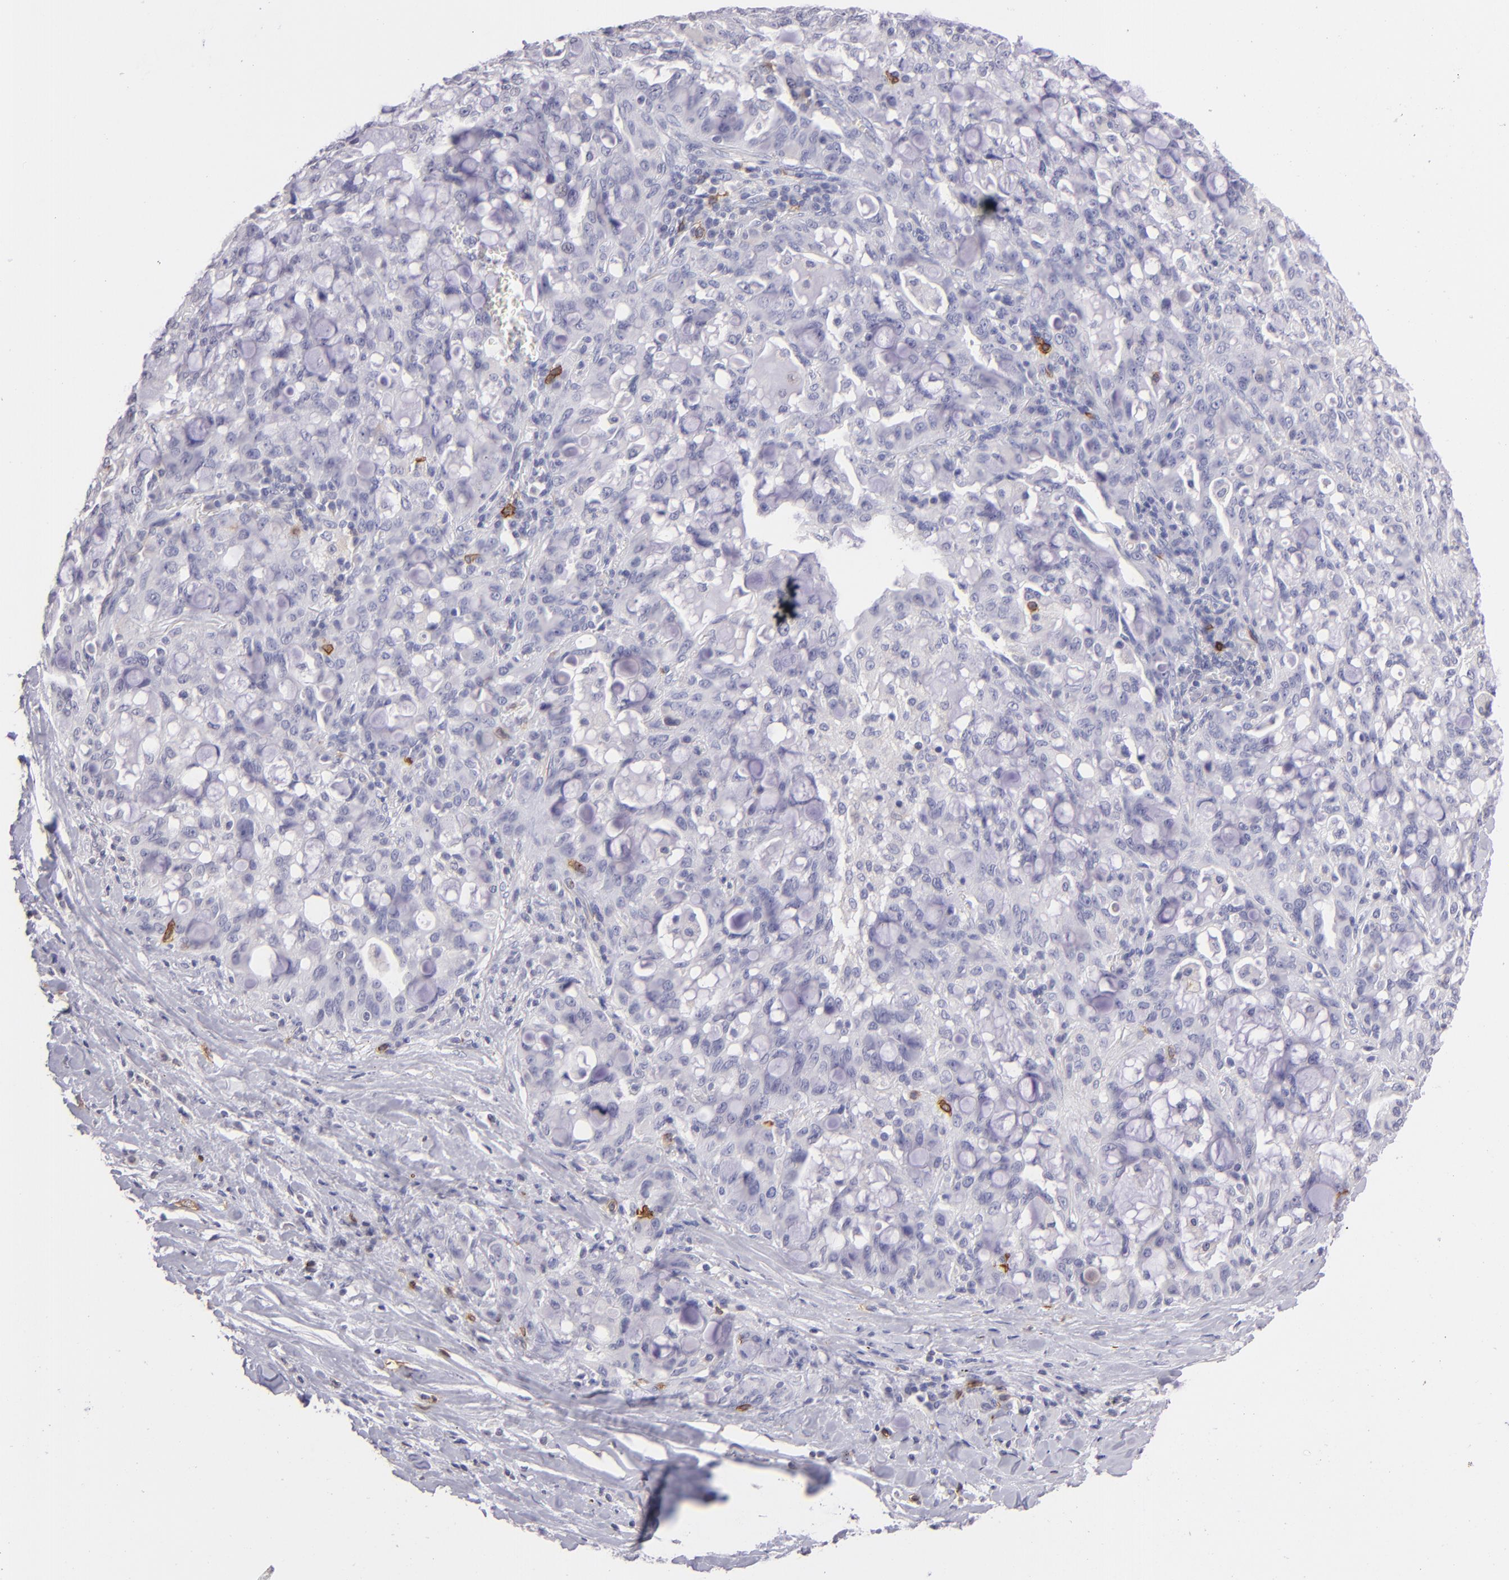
{"staining": {"intensity": "negative", "quantity": "none", "location": "none"}, "tissue": "lung cancer", "cell_type": "Tumor cells", "image_type": "cancer", "snomed": [{"axis": "morphology", "description": "Adenocarcinoma, NOS"}, {"axis": "topography", "description": "Lung"}], "caption": "This image is of lung cancer stained with immunohistochemistry to label a protein in brown with the nuclei are counter-stained blue. There is no expression in tumor cells.", "gene": "IL2RA", "patient": {"sex": "female", "age": 44}}